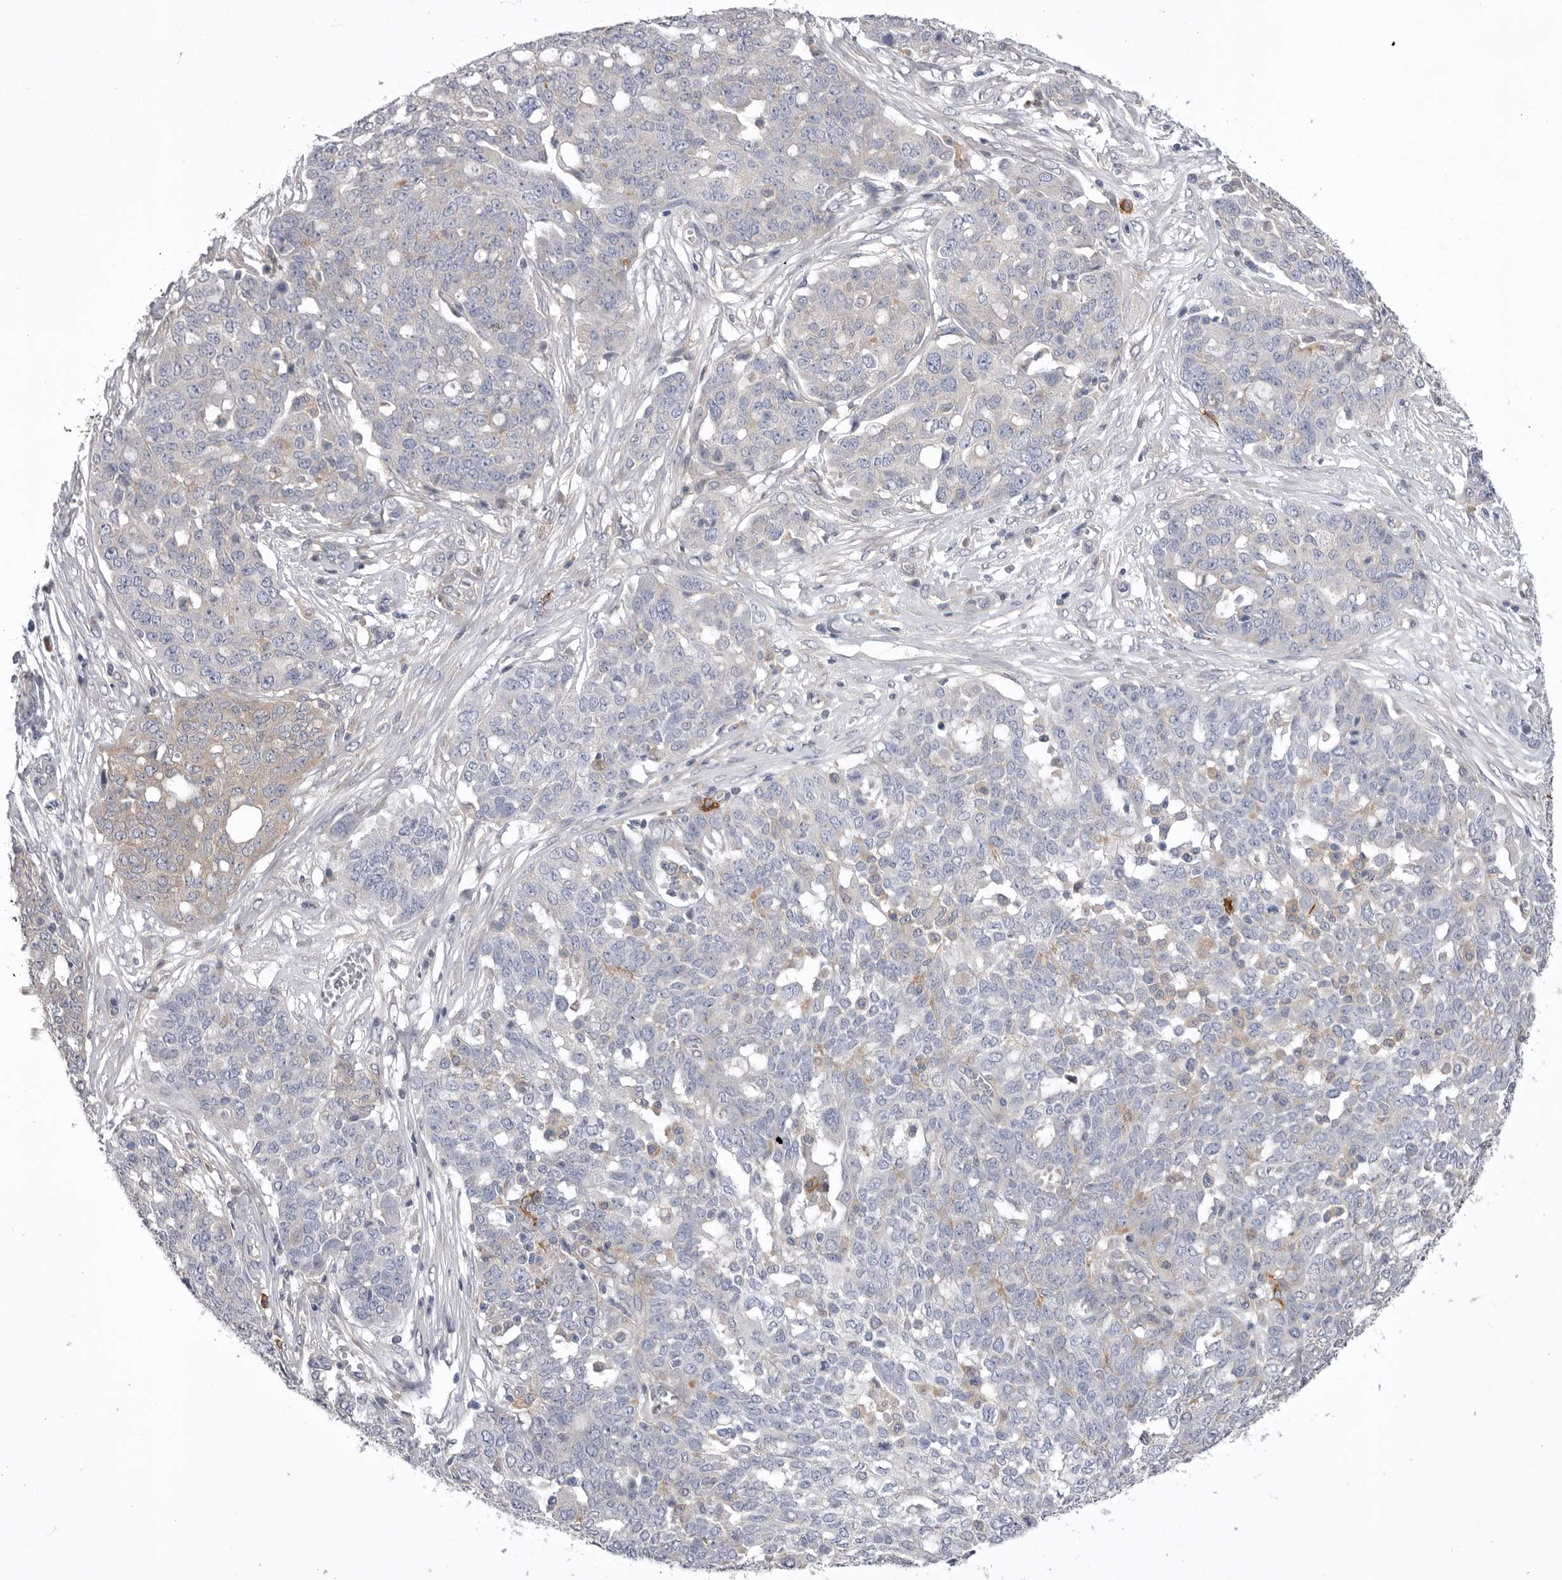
{"staining": {"intensity": "negative", "quantity": "none", "location": "none"}, "tissue": "ovarian cancer", "cell_type": "Tumor cells", "image_type": "cancer", "snomed": [{"axis": "morphology", "description": "Cystadenocarcinoma, serous, NOS"}, {"axis": "topography", "description": "Soft tissue"}, {"axis": "topography", "description": "Ovary"}], "caption": "Micrograph shows no protein positivity in tumor cells of serous cystadenocarcinoma (ovarian) tissue.", "gene": "VAC14", "patient": {"sex": "female", "age": 57}}